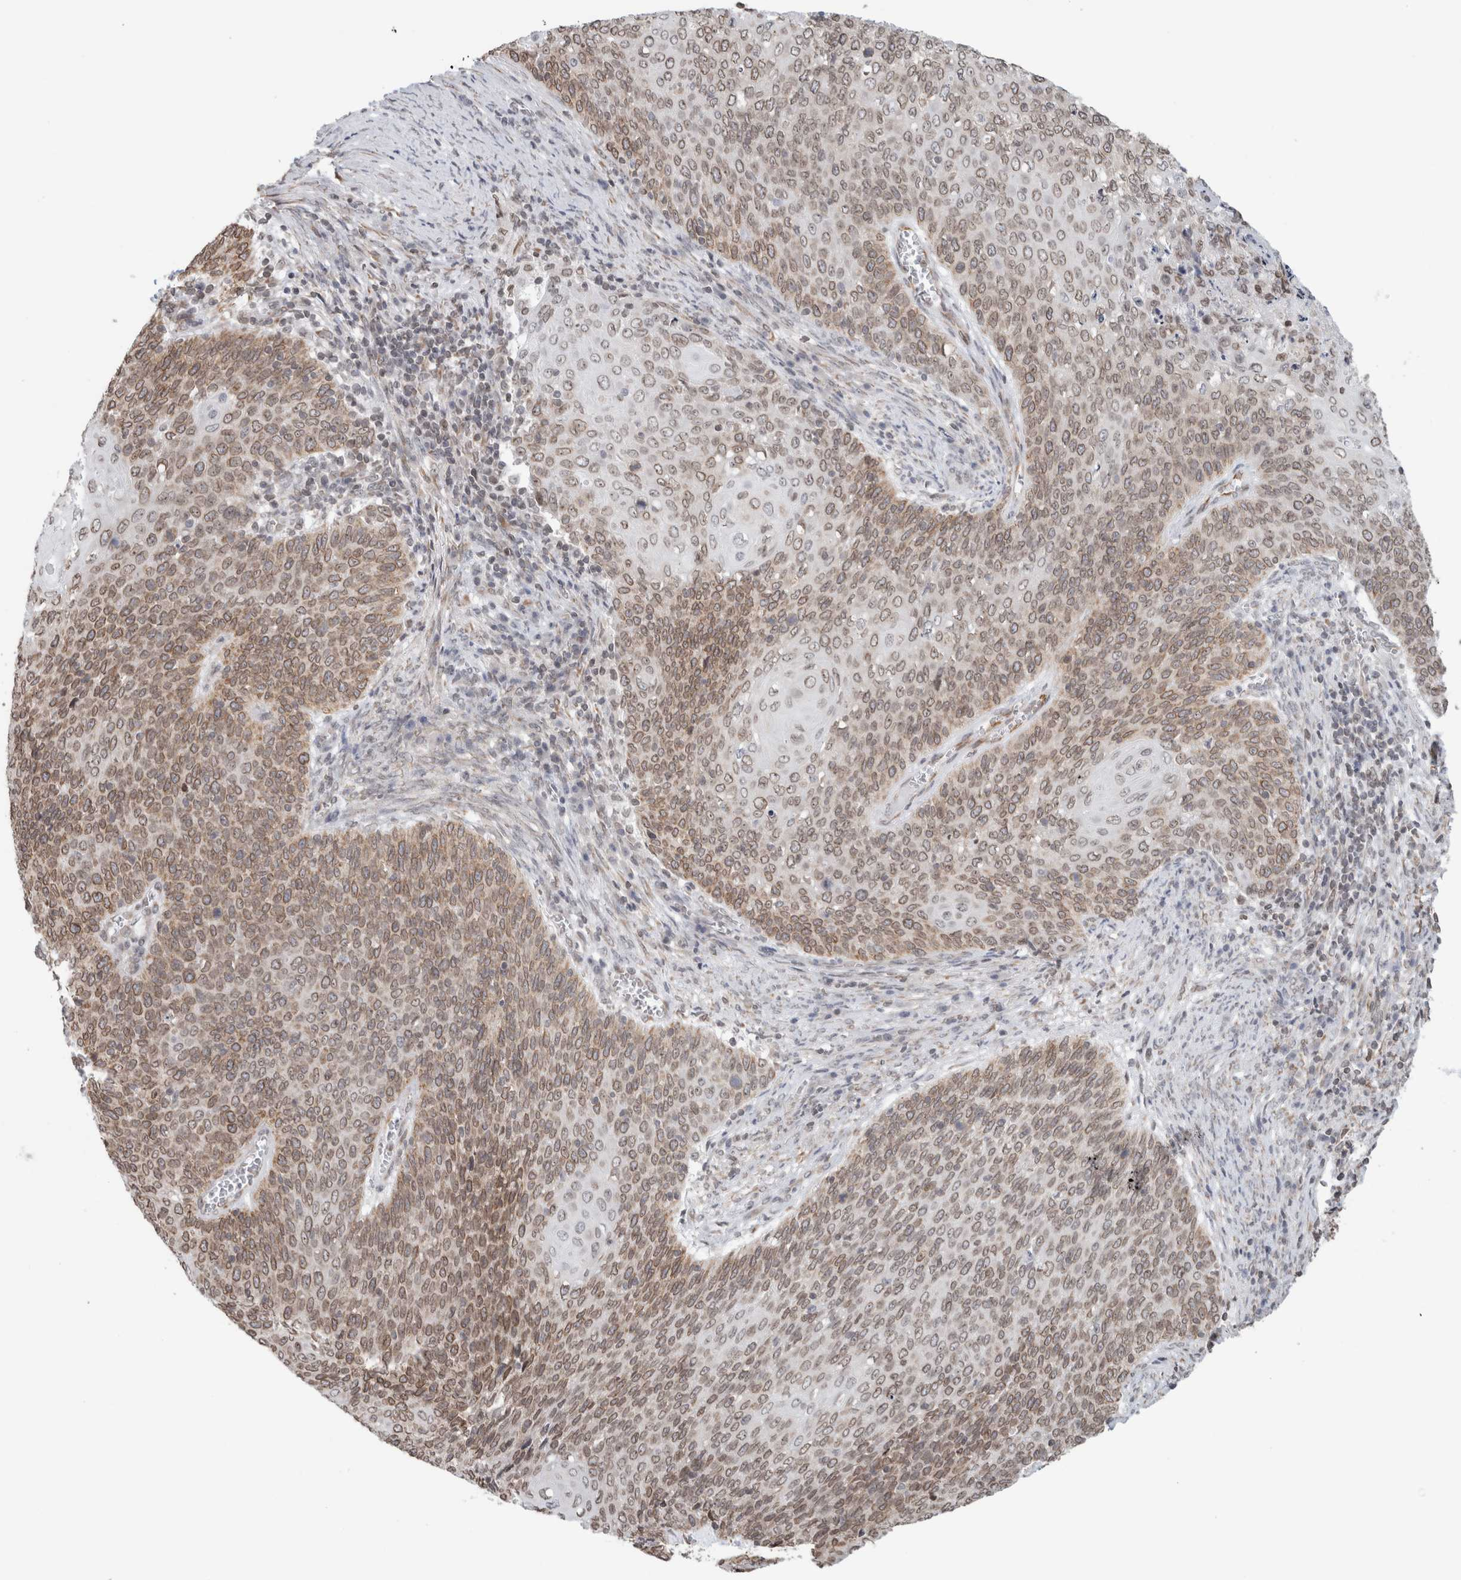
{"staining": {"intensity": "moderate", "quantity": ">75%", "location": "cytoplasmic/membranous,nuclear"}, "tissue": "cervical cancer", "cell_type": "Tumor cells", "image_type": "cancer", "snomed": [{"axis": "morphology", "description": "Squamous cell carcinoma, NOS"}, {"axis": "topography", "description": "Cervix"}], "caption": "Human cervical cancer (squamous cell carcinoma) stained with a brown dye reveals moderate cytoplasmic/membranous and nuclear positive staining in approximately >75% of tumor cells.", "gene": "RBMX2", "patient": {"sex": "female", "age": 39}}